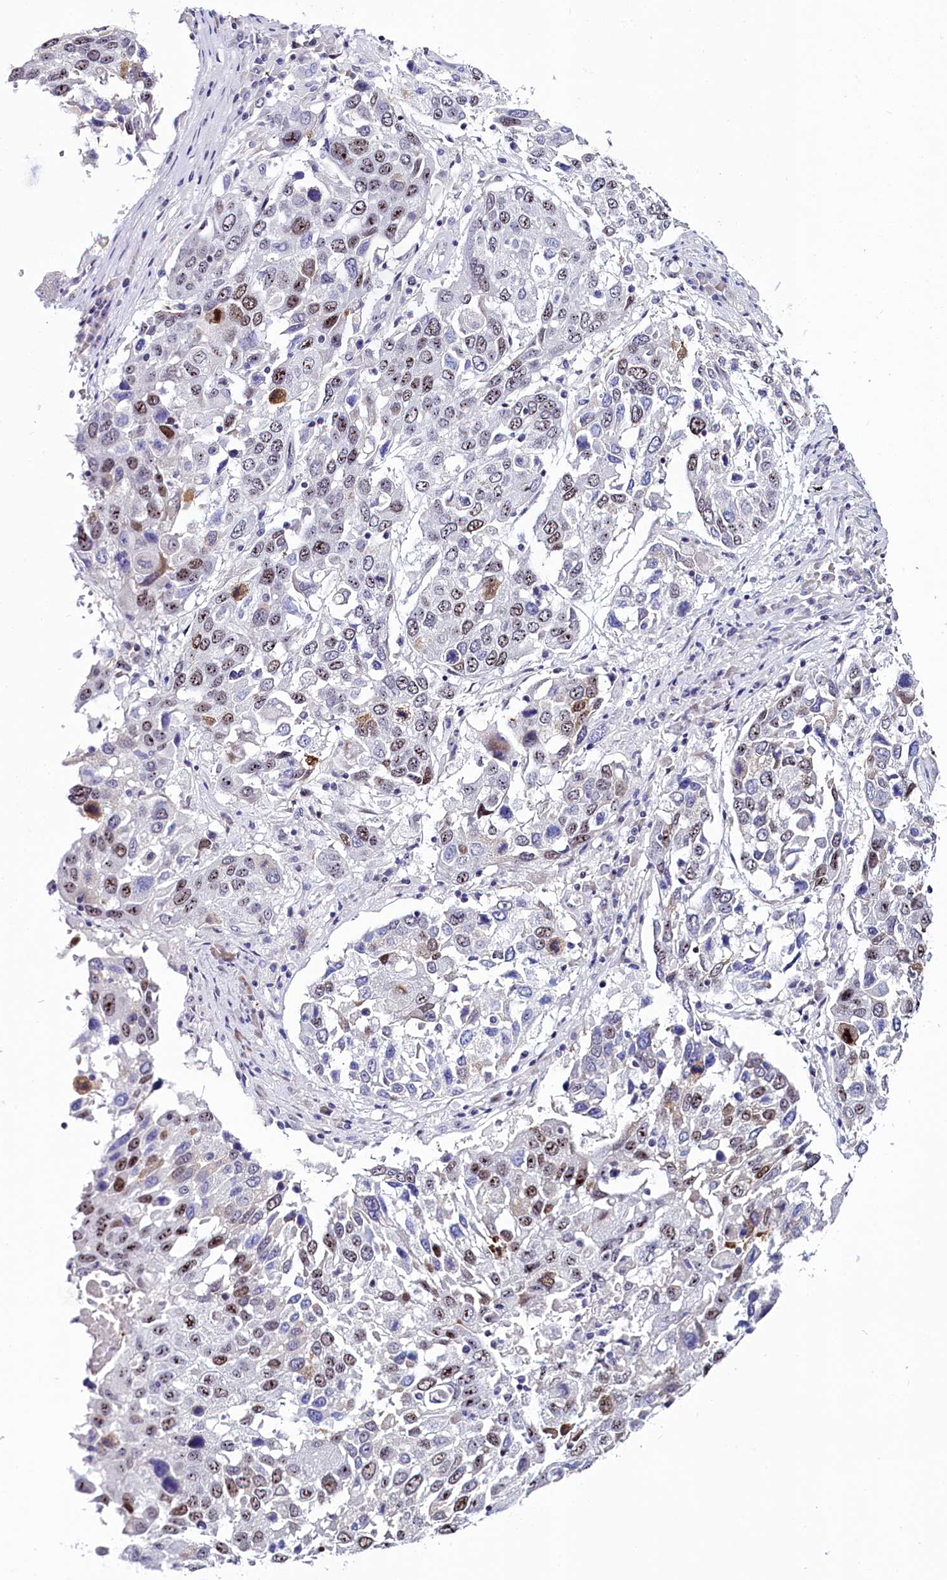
{"staining": {"intensity": "moderate", "quantity": "25%-75%", "location": "nuclear"}, "tissue": "lung cancer", "cell_type": "Tumor cells", "image_type": "cancer", "snomed": [{"axis": "morphology", "description": "Squamous cell carcinoma, NOS"}, {"axis": "topography", "description": "Lung"}], "caption": "Immunohistochemistry histopathology image of neoplastic tissue: squamous cell carcinoma (lung) stained using immunohistochemistry displays medium levels of moderate protein expression localized specifically in the nuclear of tumor cells, appearing as a nuclear brown color.", "gene": "TCOF1", "patient": {"sex": "male", "age": 65}}